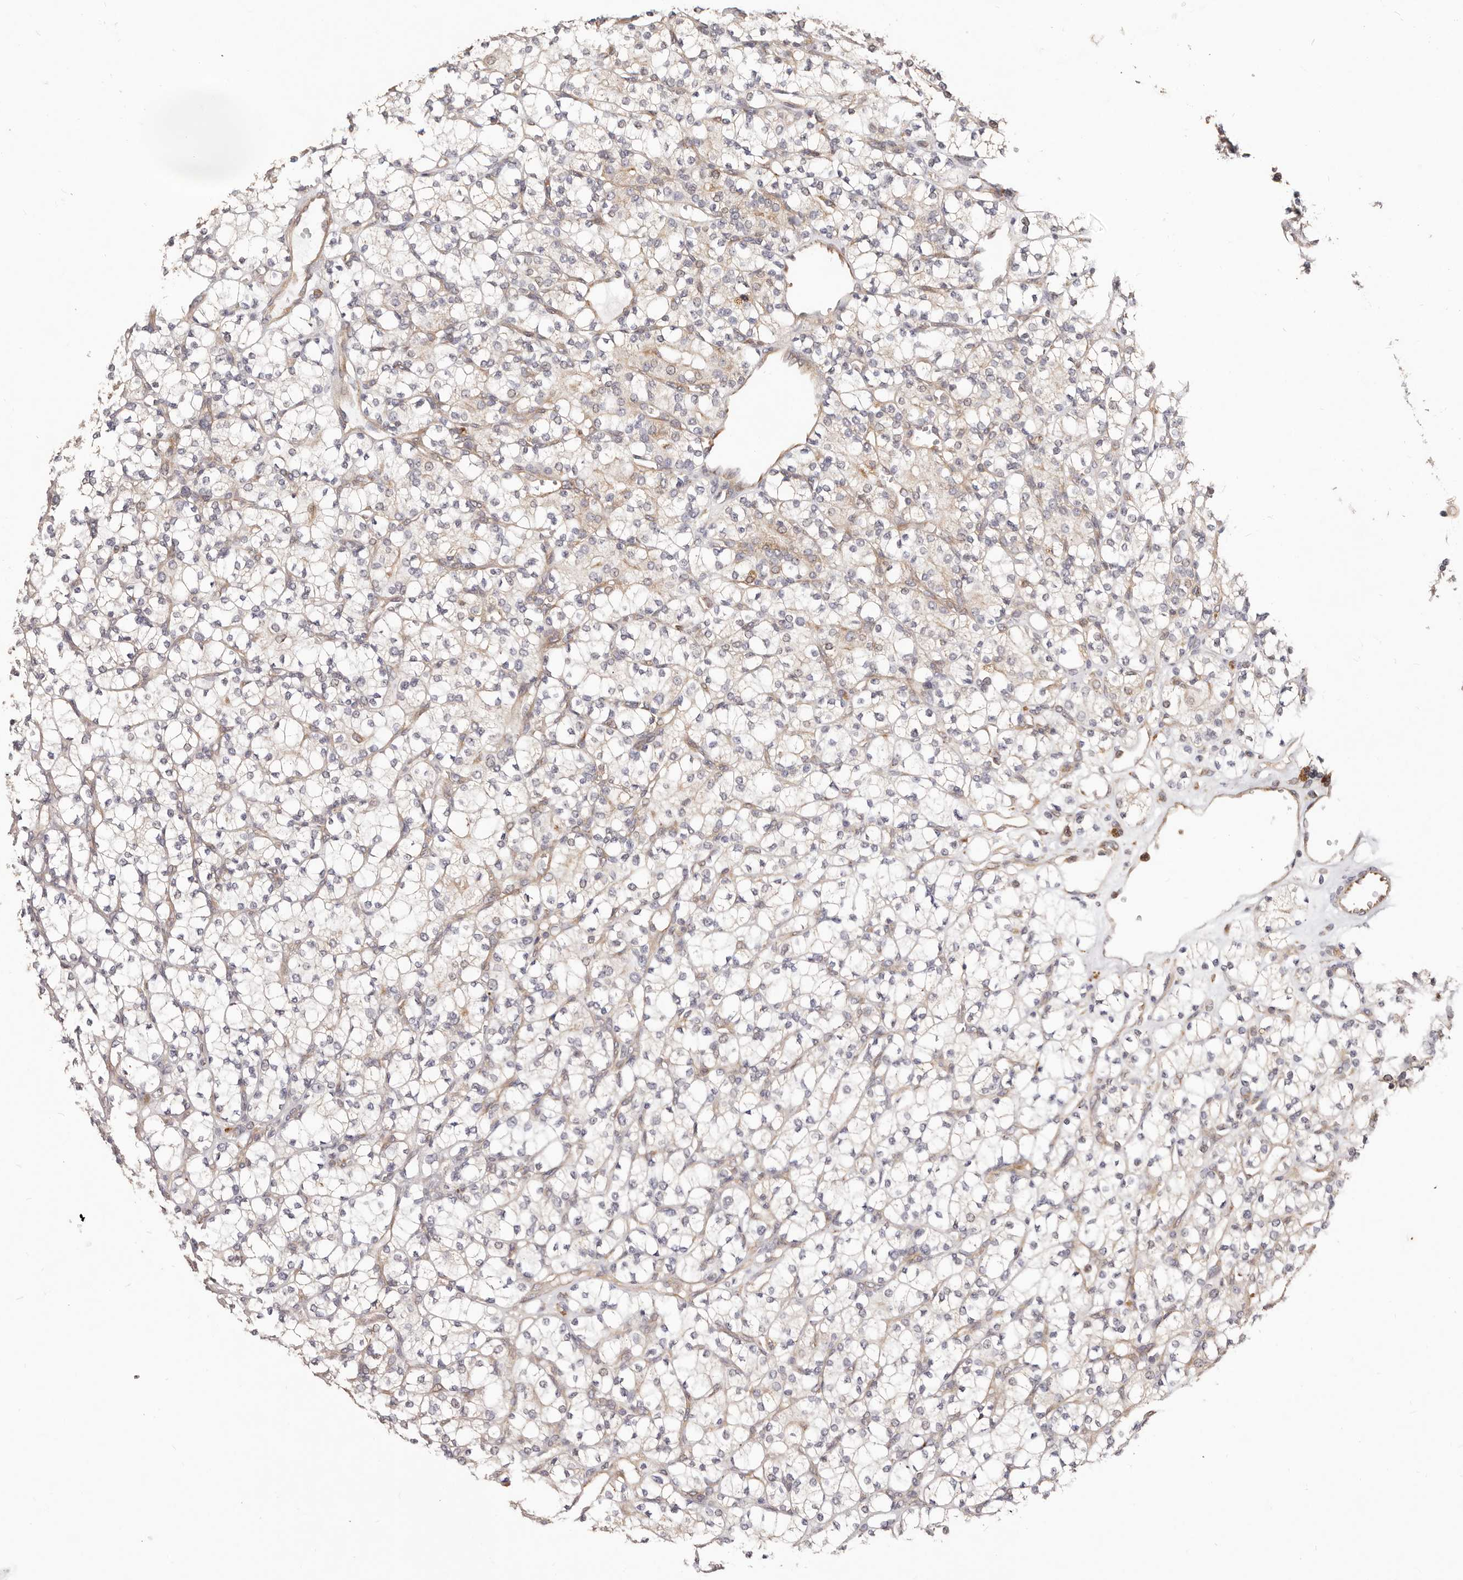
{"staining": {"intensity": "weak", "quantity": "25%-75%", "location": "cytoplasmic/membranous"}, "tissue": "renal cancer", "cell_type": "Tumor cells", "image_type": "cancer", "snomed": [{"axis": "morphology", "description": "Adenocarcinoma, NOS"}, {"axis": "topography", "description": "Kidney"}], "caption": "This is an image of immunohistochemistry (IHC) staining of renal adenocarcinoma, which shows weak expression in the cytoplasmic/membranous of tumor cells.", "gene": "USP33", "patient": {"sex": "male", "age": 77}}